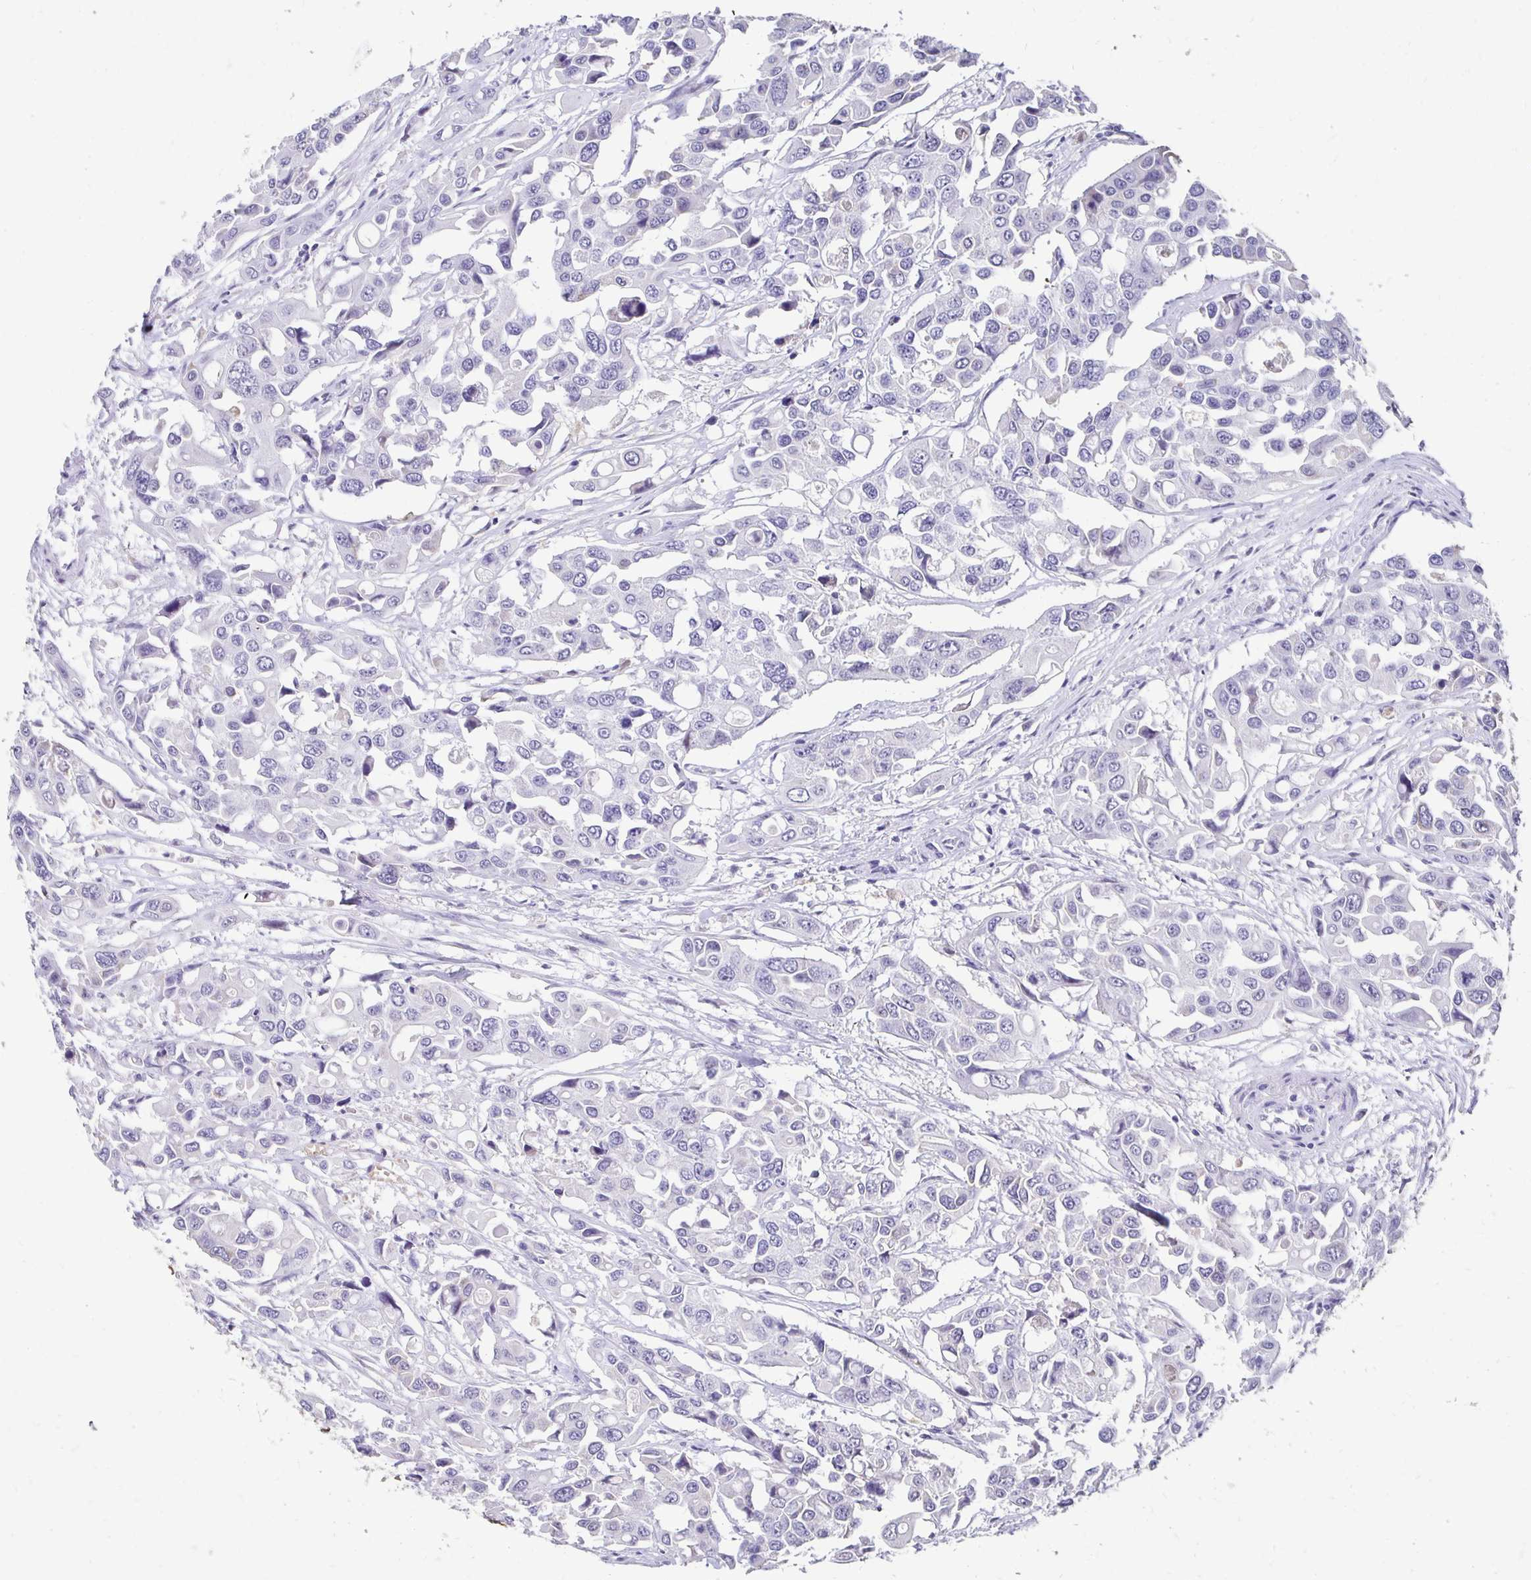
{"staining": {"intensity": "negative", "quantity": "none", "location": "none"}, "tissue": "colorectal cancer", "cell_type": "Tumor cells", "image_type": "cancer", "snomed": [{"axis": "morphology", "description": "Adenocarcinoma, NOS"}, {"axis": "topography", "description": "Colon"}], "caption": "Colorectal adenocarcinoma was stained to show a protein in brown. There is no significant positivity in tumor cells.", "gene": "GK2", "patient": {"sex": "male", "age": 77}}